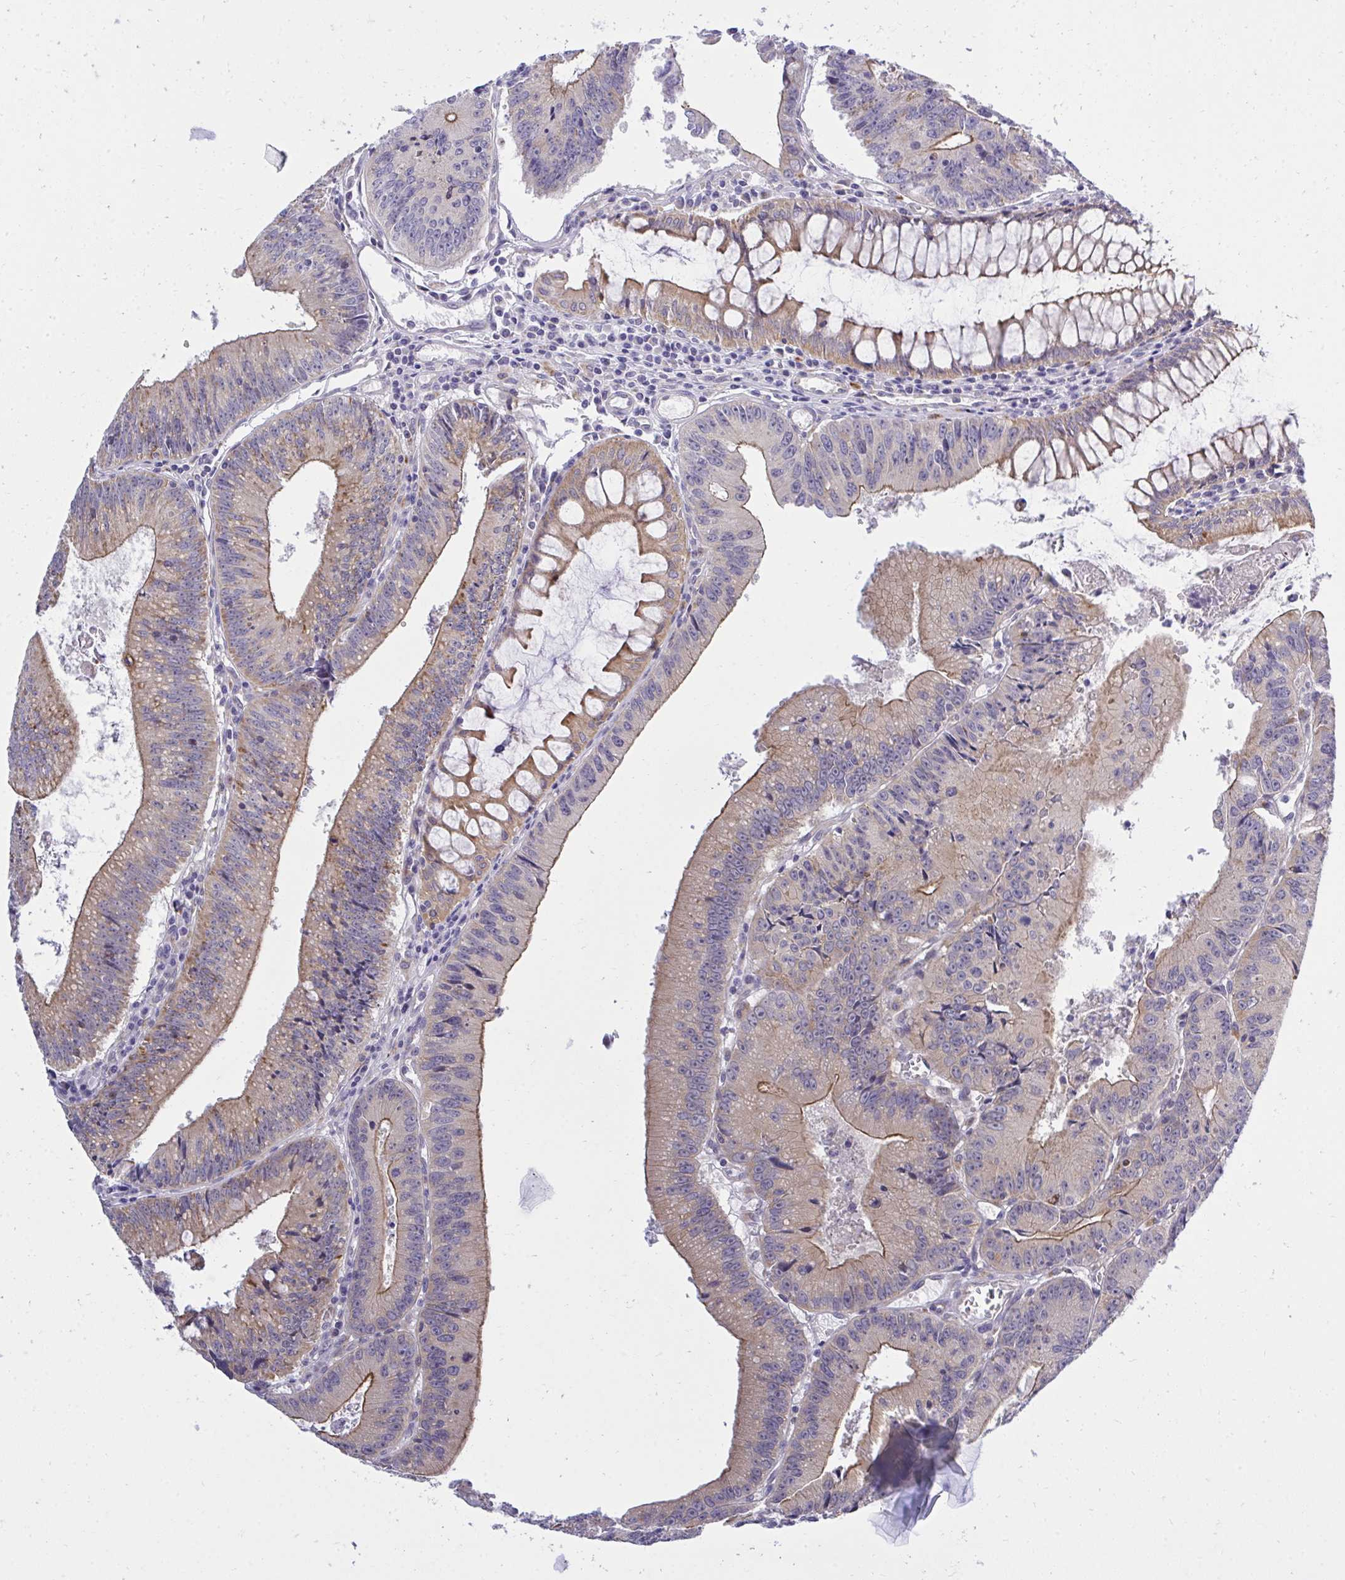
{"staining": {"intensity": "moderate", "quantity": "25%-75%", "location": "cytoplasmic/membranous"}, "tissue": "colorectal cancer", "cell_type": "Tumor cells", "image_type": "cancer", "snomed": [{"axis": "morphology", "description": "Adenocarcinoma, NOS"}, {"axis": "topography", "description": "Rectum"}], "caption": "High-magnification brightfield microscopy of colorectal cancer stained with DAB (3,3'-diaminobenzidine) (brown) and counterstained with hematoxylin (blue). tumor cells exhibit moderate cytoplasmic/membranous staining is identified in about25%-75% of cells.", "gene": "XAF1", "patient": {"sex": "female", "age": 81}}